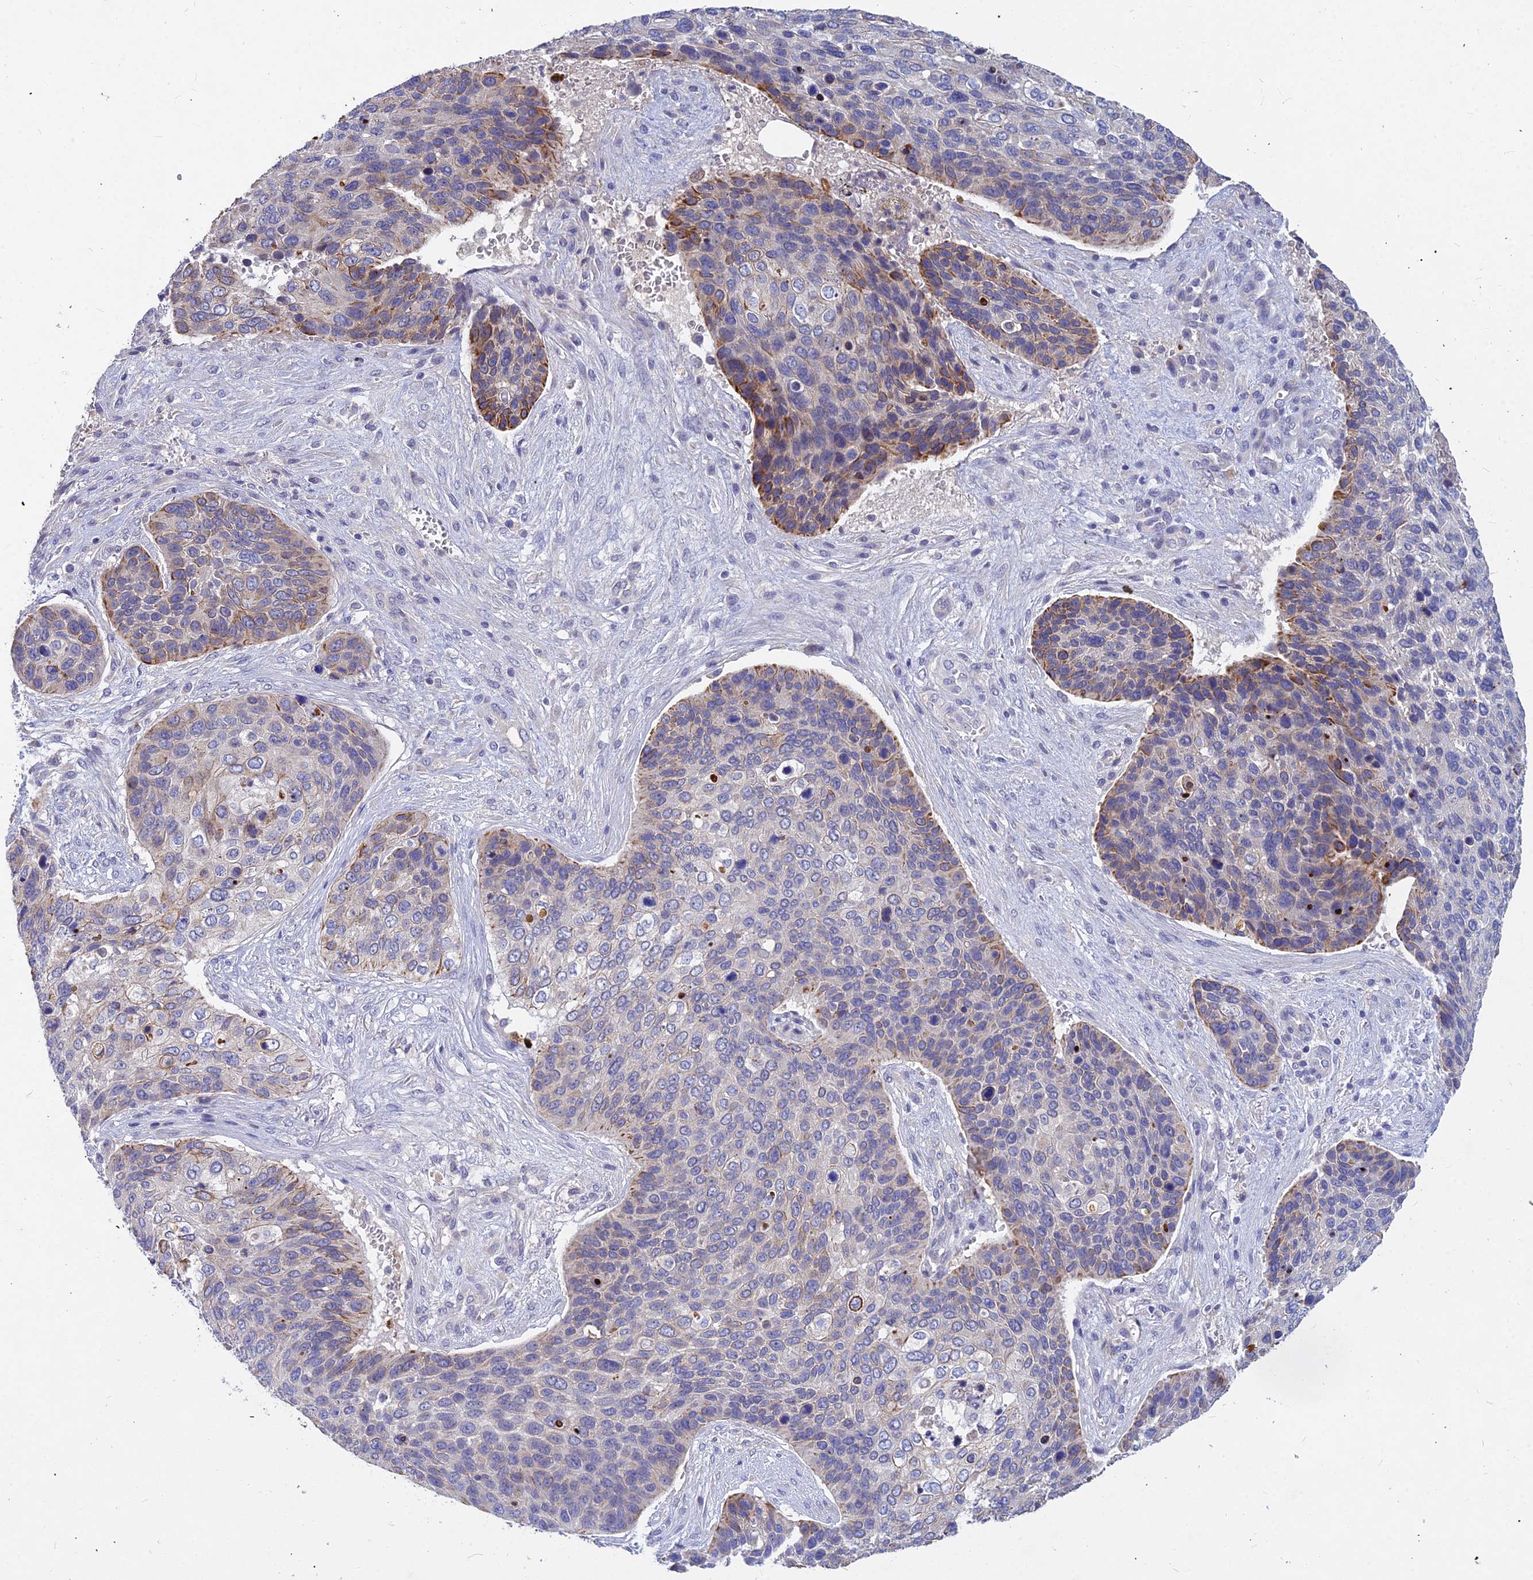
{"staining": {"intensity": "moderate", "quantity": "<25%", "location": "cytoplasmic/membranous"}, "tissue": "skin cancer", "cell_type": "Tumor cells", "image_type": "cancer", "snomed": [{"axis": "morphology", "description": "Basal cell carcinoma"}, {"axis": "topography", "description": "Skin"}], "caption": "Skin cancer tissue reveals moderate cytoplasmic/membranous expression in approximately <25% of tumor cells", "gene": "DMRTA1", "patient": {"sex": "female", "age": 74}}